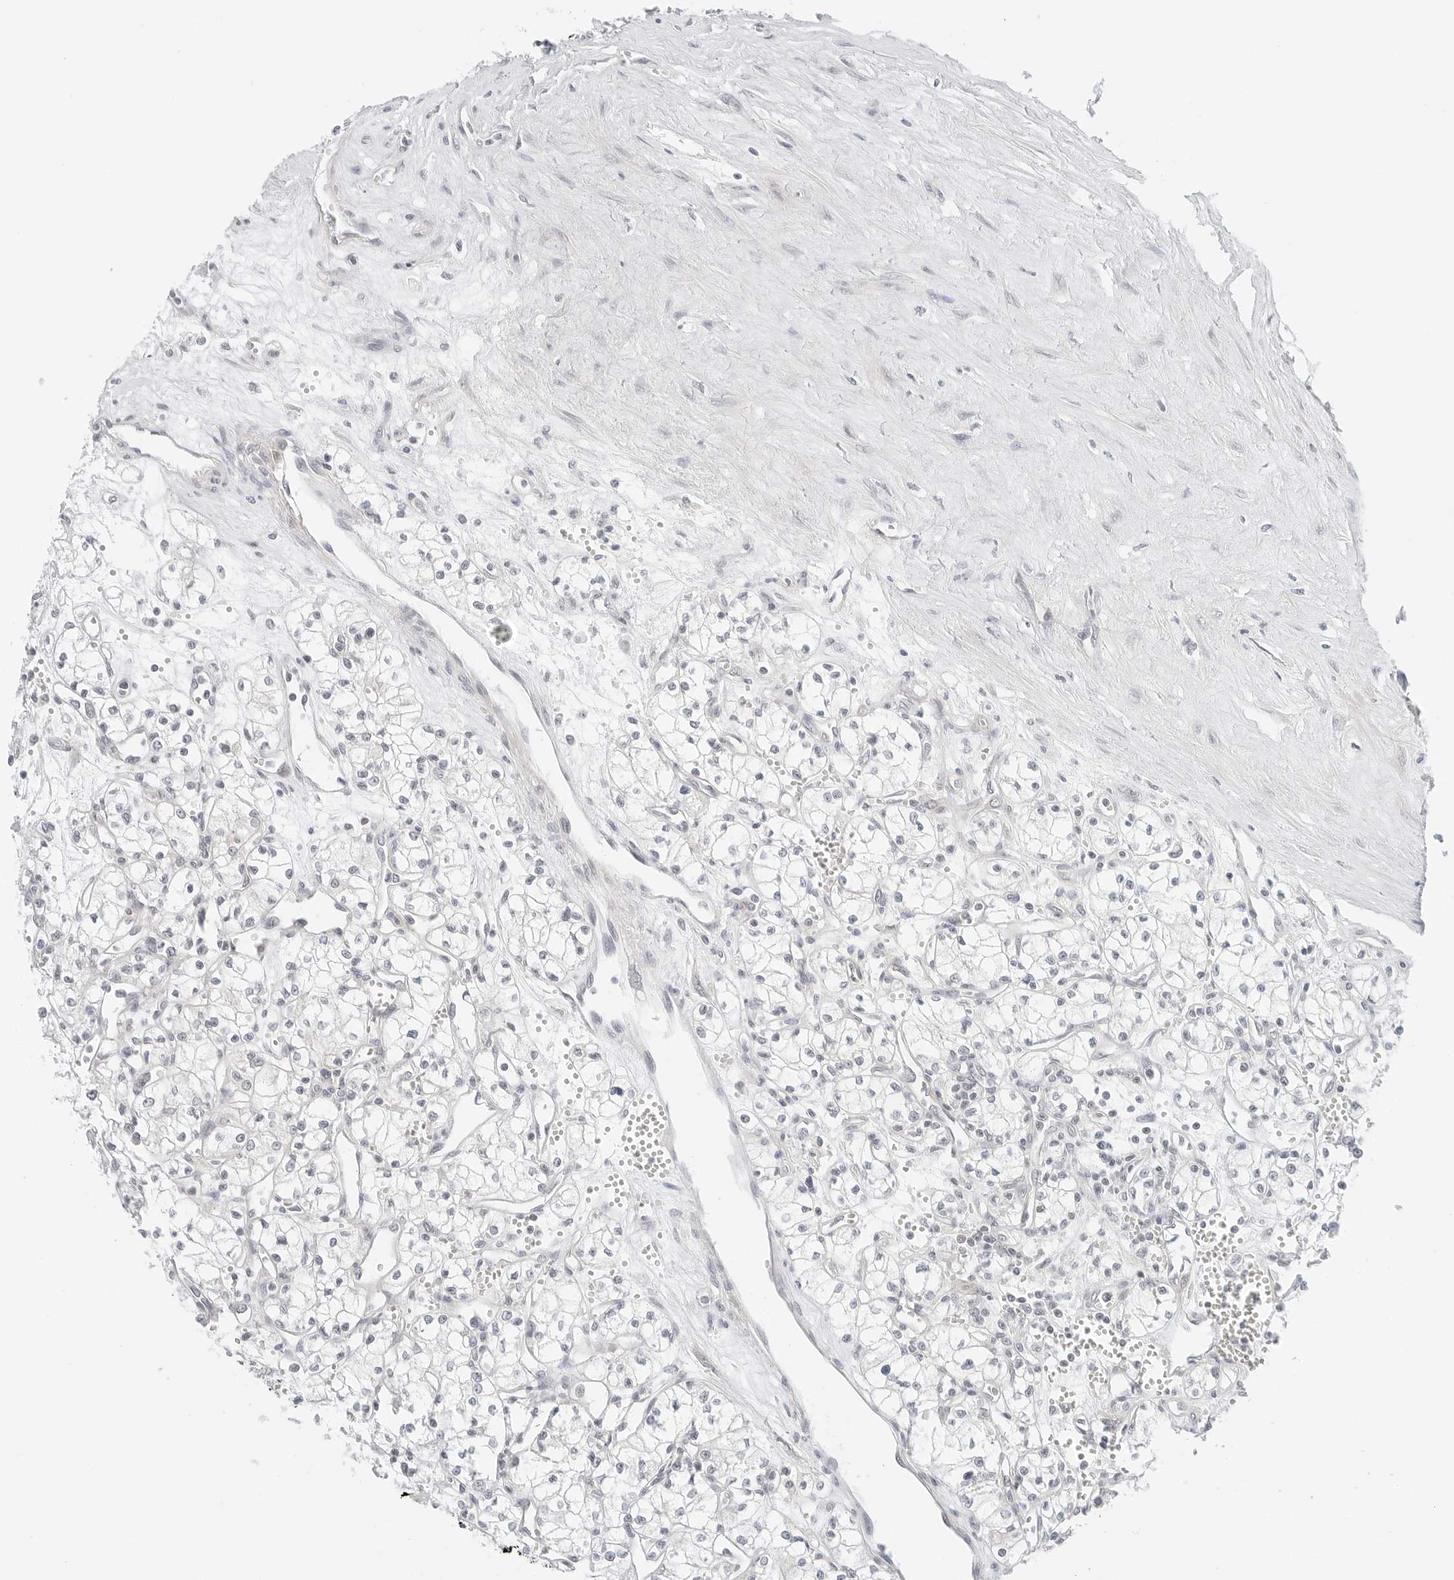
{"staining": {"intensity": "negative", "quantity": "none", "location": "none"}, "tissue": "renal cancer", "cell_type": "Tumor cells", "image_type": "cancer", "snomed": [{"axis": "morphology", "description": "Adenocarcinoma, NOS"}, {"axis": "topography", "description": "Kidney"}], "caption": "There is no significant expression in tumor cells of adenocarcinoma (renal).", "gene": "NEO1", "patient": {"sex": "male", "age": 59}}